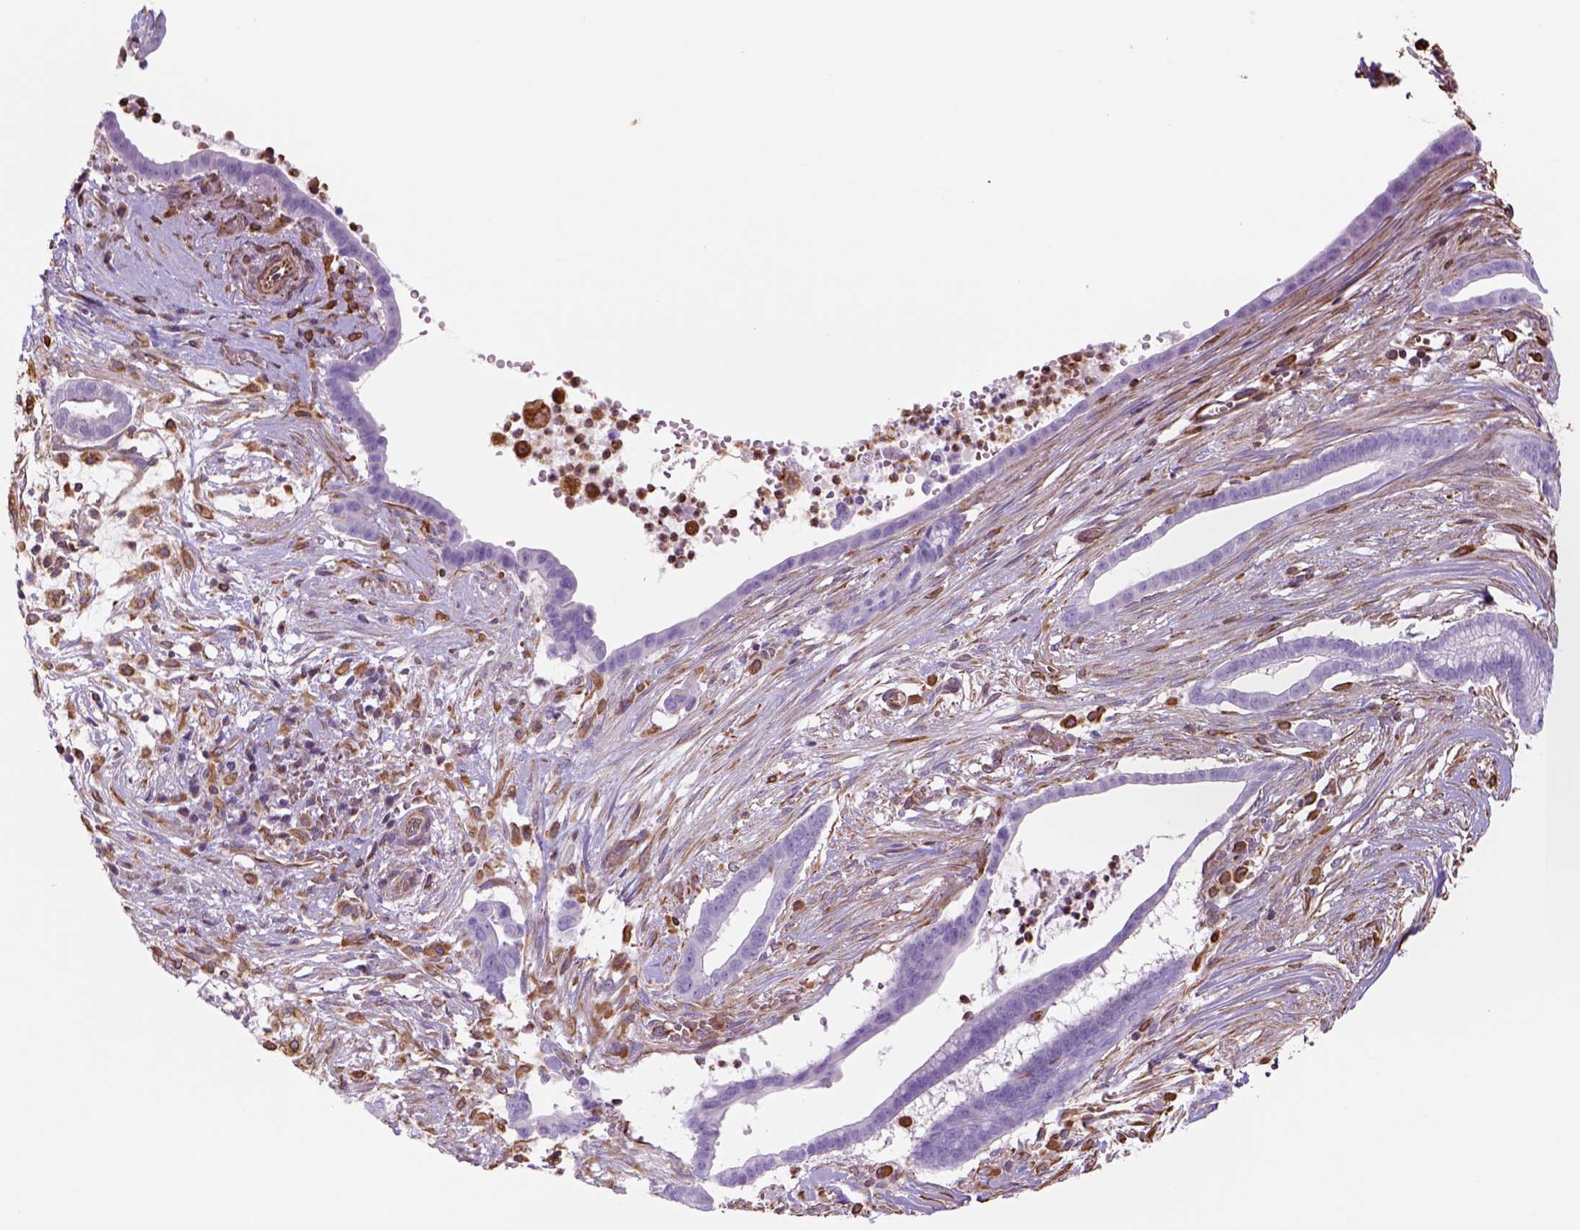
{"staining": {"intensity": "negative", "quantity": "none", "location": "none"}, "tissue": "pancreatic cancer", "cell_type": "Tumor cells", "image_type": "cancer", "snomed": [{"axis": "morphology", "description": "Adenocarcinoma, NOS"}, {"axis": "topography", "description": "Pancreas"}], "caption": "Immunohistochemical staining of human pancreatic cancer demonstrates no significant expression in tumor cells.", "gene": "ZZZ3", "patient": {"sex": "male", "age": 61}}